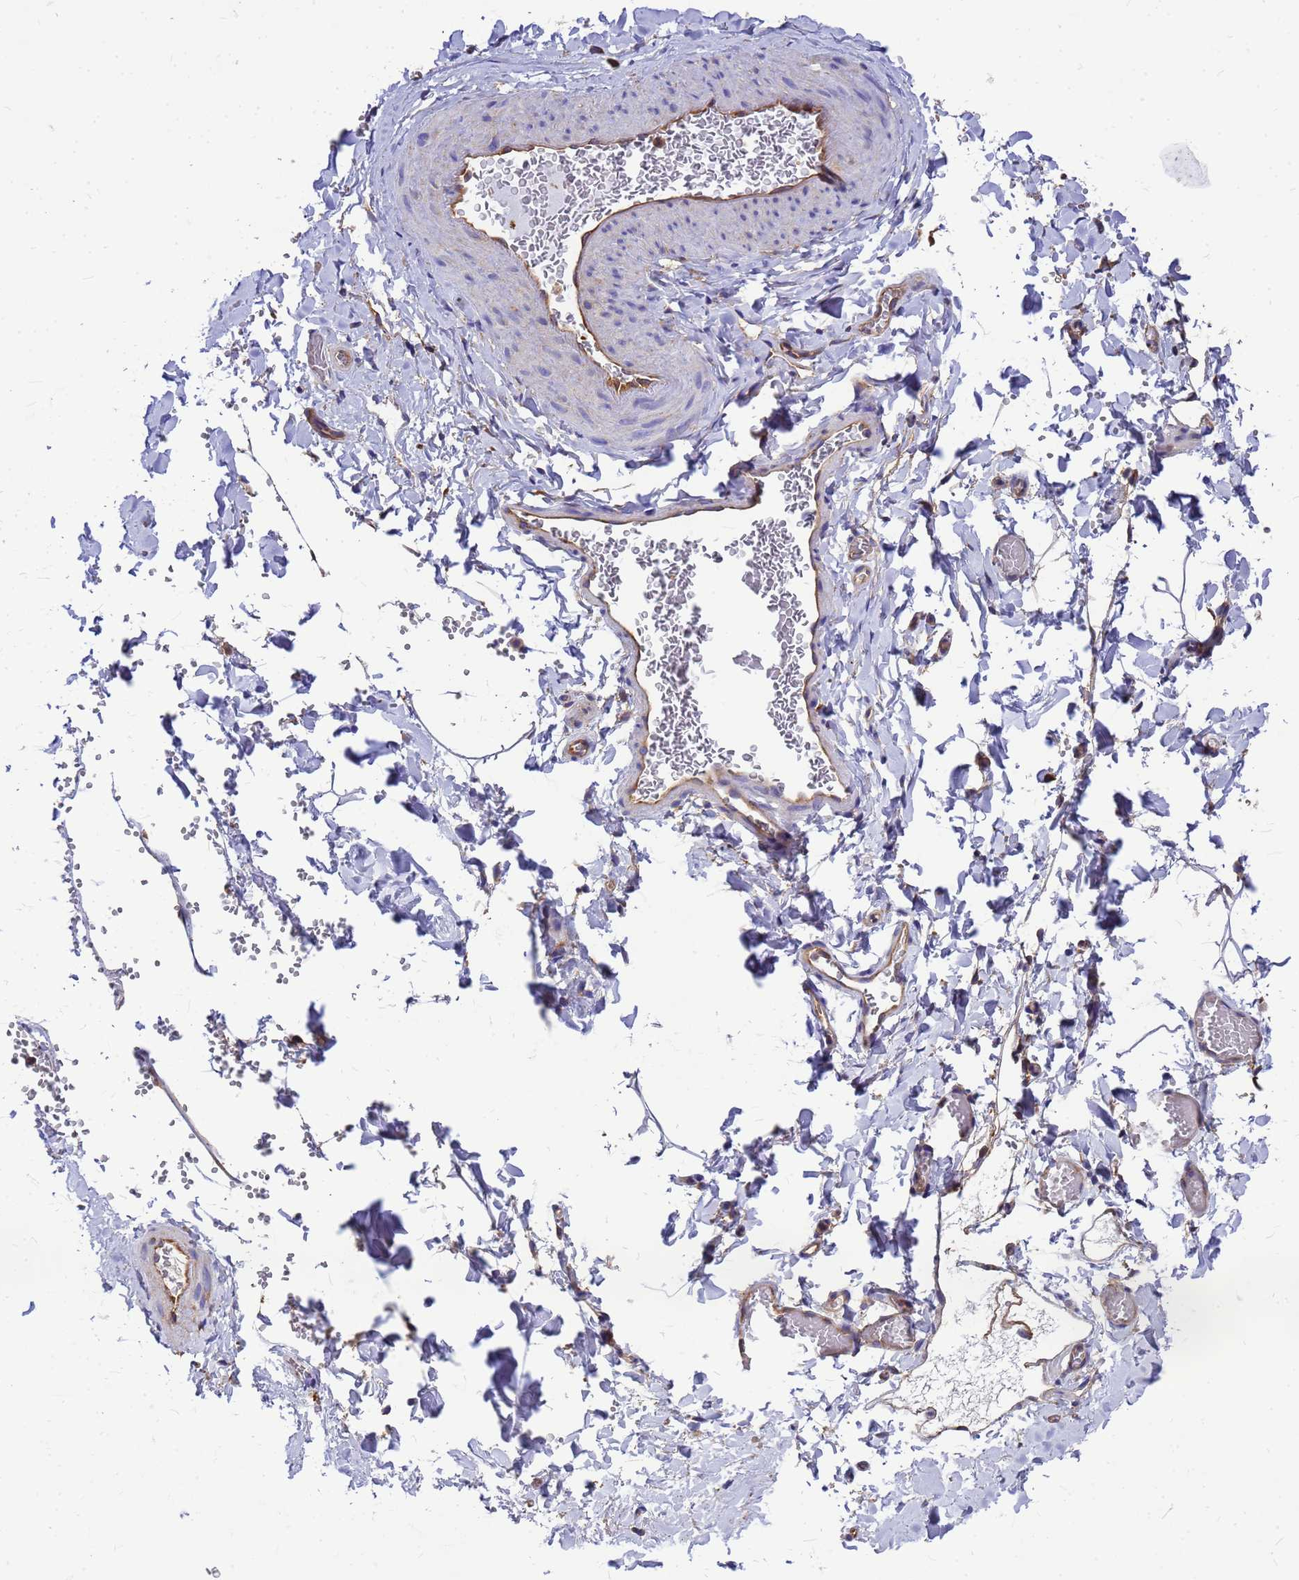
{"staining": {"intensity": "weak", "quantity": "25%-75%", "location": "cytoplasmic/membranous"}, "tissue": "adipose tissue", "cell_type": "Adipocytes", "image_type": "normal", "snomed": [{"axis": "morphology", "description": "Normal tissue, NOS"}, {"axis": "topography", "description": "Gallbladder"}, {"axis": "topography", "description": "Peripheral nerve tissue"}], "caption": "The immunohistochemical stain highlights weak cytoplasmic/membranous staining in adipocytes of benign adipose tissue. (DAB IHC with brightfield microscopy, high magnification).", "gene": "GID4", "patient": {"sex": "male", "age": 38}}